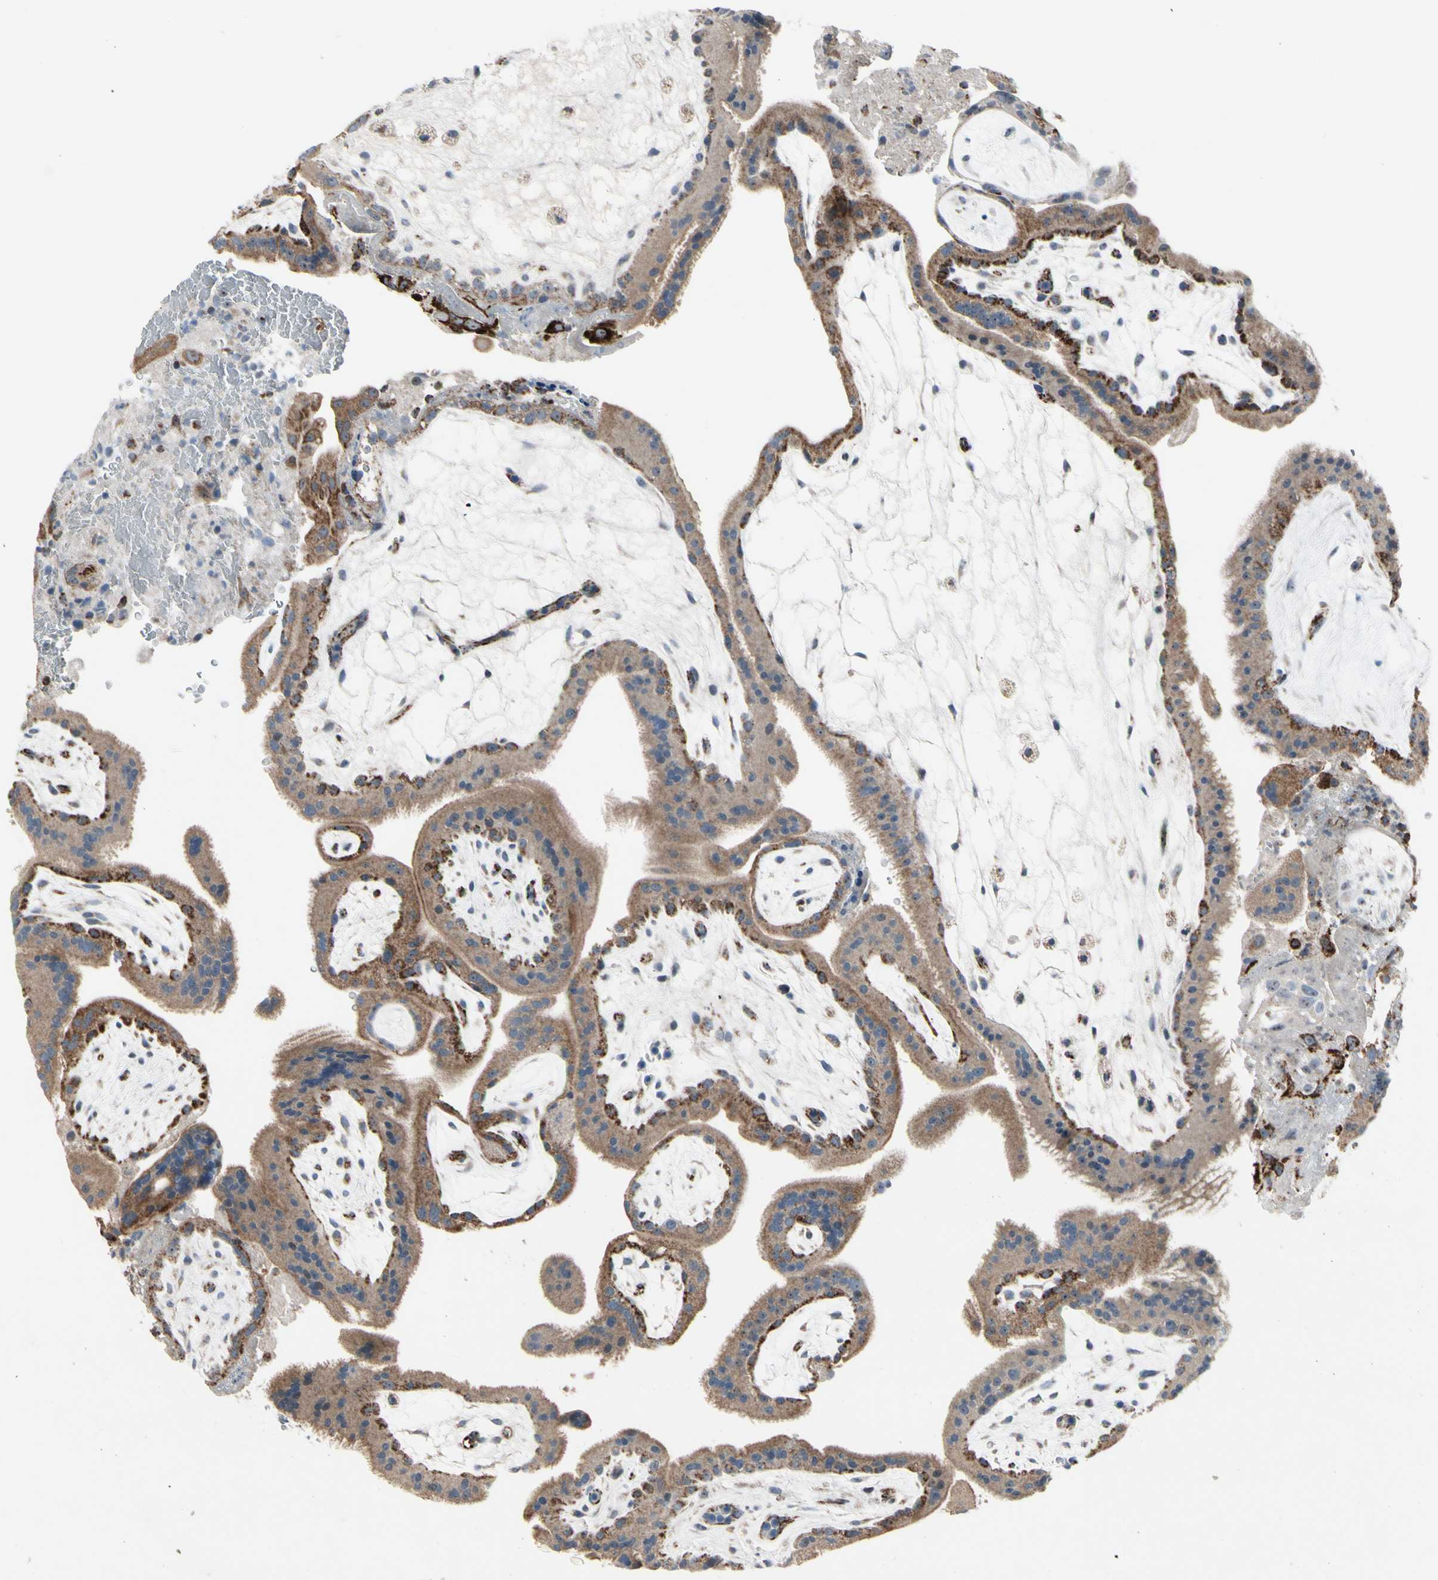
{"staining": {"intensity": "weak", "quantity": ">75%", "location": "cytoplasmic/membranous"}, "tissue": "placenta", "cell_type": "Decidual cells", "image_type": "normal", "snomed": [{"axis": "morphology", "description": "Normal tissue, NOS"}, {"axis": "topography", "description": "Placenta"}], "caption": "Normal placenta shows weak cytoplasmic/membranous expression in about >75% of decidual cells, visualized by immunohistochemistry. (Stains: DAB in brown, nuclei in blue, Microscopy: brightfield microscopy at high magnification).", "gene": "CPT1A", "patient": {"sex": "female", "age": 19}}